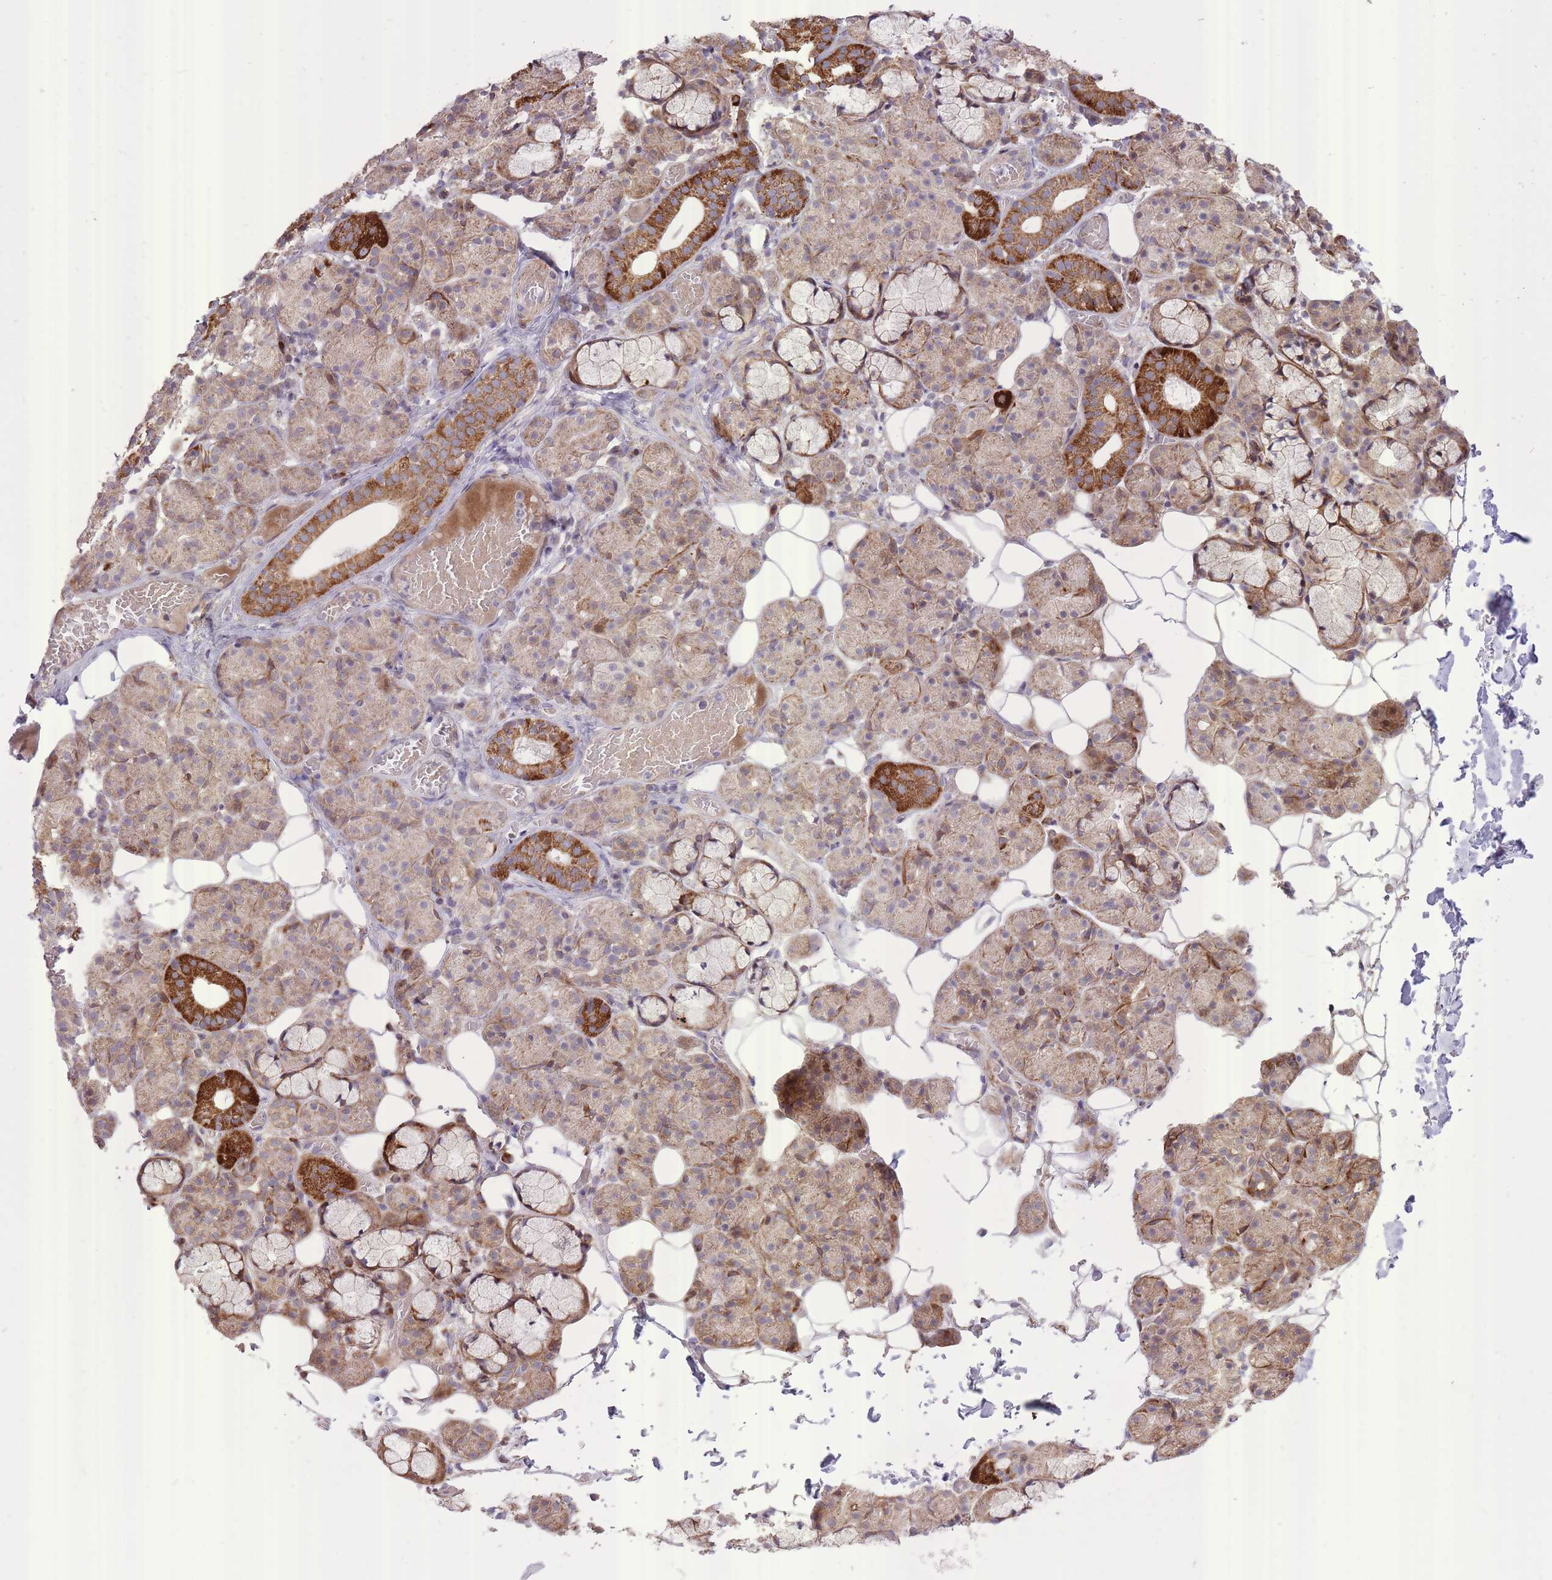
{"staining": {"intensity": "strong", "quantity": "<25%", "location": "cytoplasmic/membranous"}, "tissue": "salivary gland", "cell_type": "Glandular cells", "image_type": "normal", "snomed": [{"axis": "morphology", "description": "Normal tissue, NOS"}, {"axis": "topography", "description": "Salivary gland"}], "caption": "Brown immunohistochemical staining in unremarkable human salivary gland demonstrates strong cytoplasmic/membranous staining in about <25% of glandular cells. (brown staining indicates protein expression, while blue staining denotes nuclei).", "gene": "SLC4A4", "patient": {"sex": "male", "age": 63}}